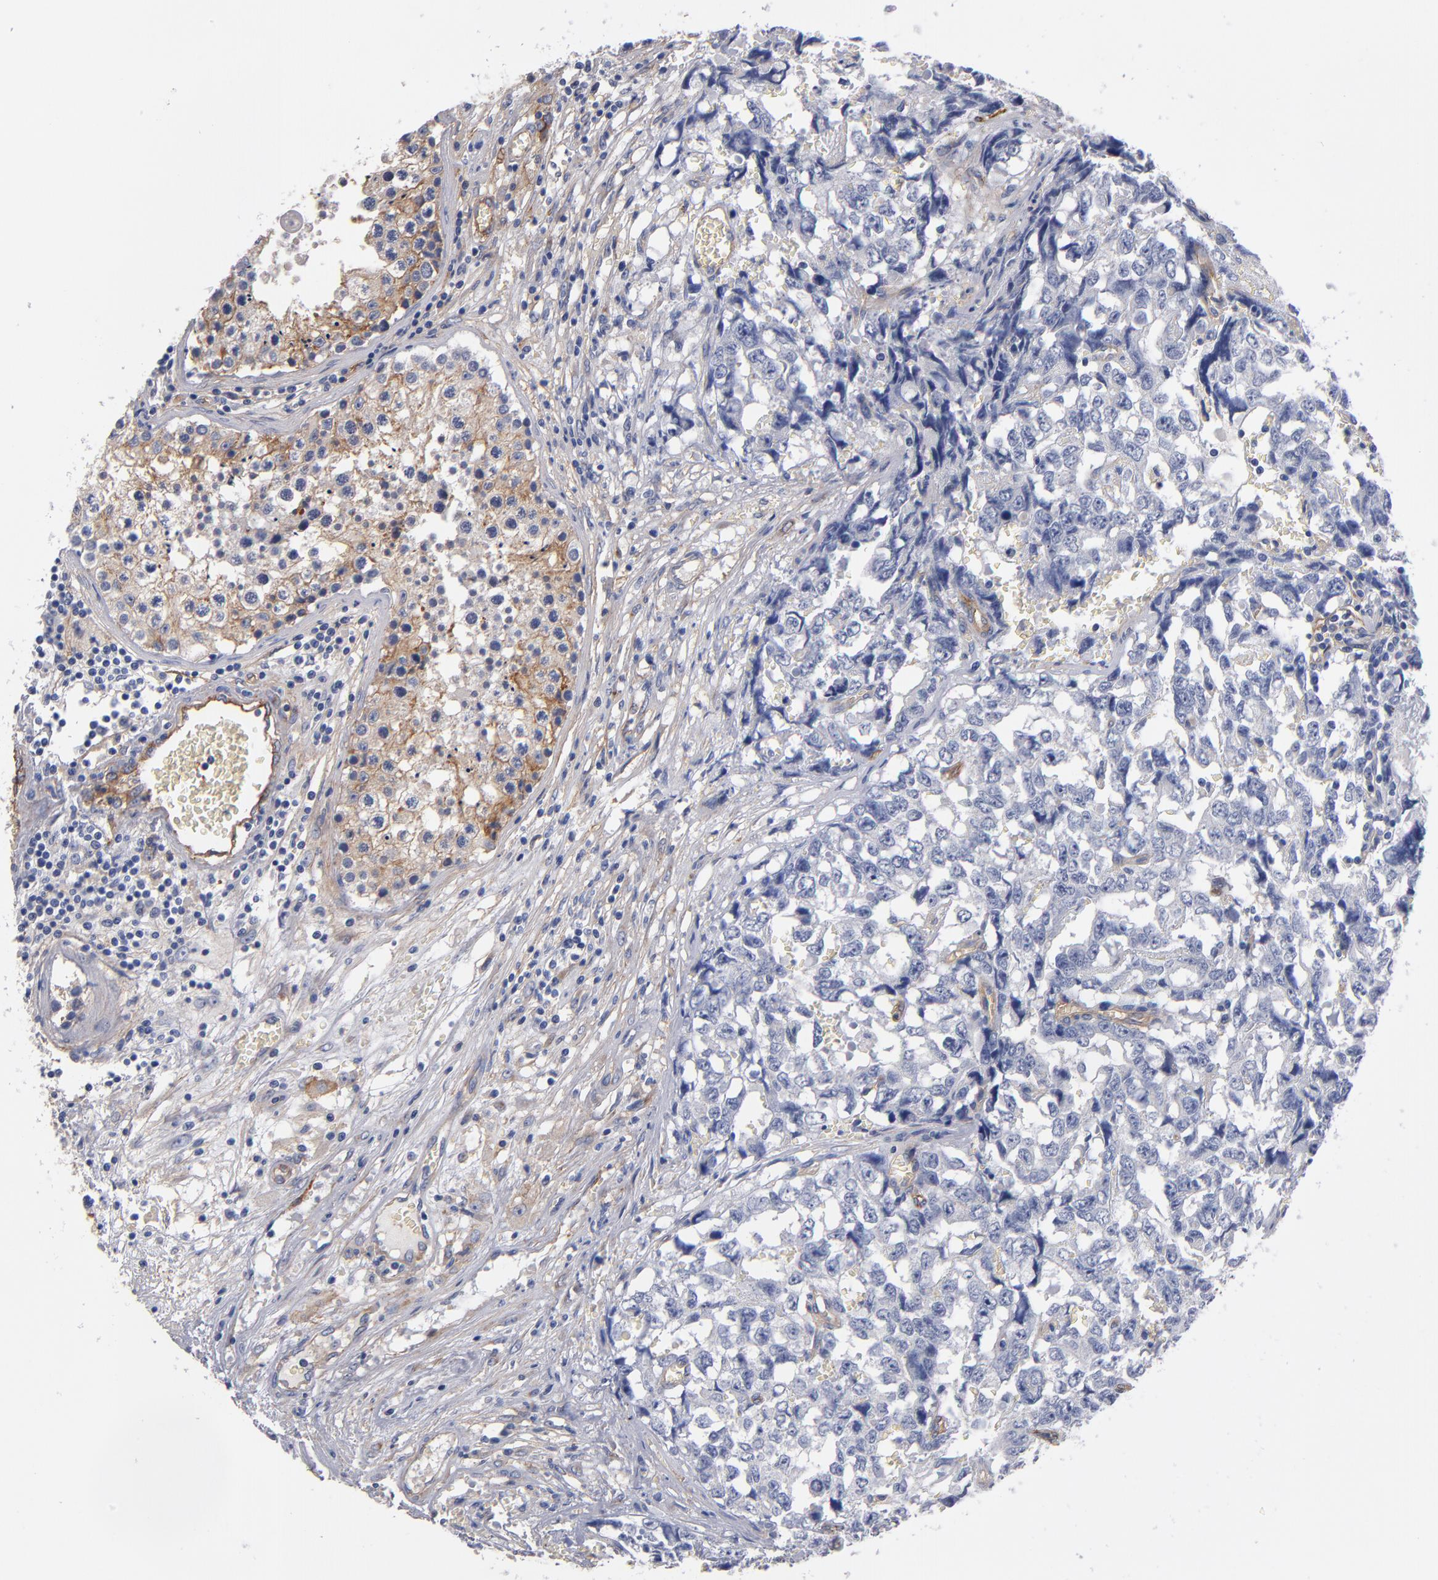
{"staining": {"intensity": "moderate", "quantity": "<25%", "location": "cytoplasmic/membranous"}, "tissue": "testis cancer", "cell_type": "Tumor cells", "image_type": "cancer", "snomed": [{"axis": "morphology", "description": "Carcinoma, Embryonal, NOS"}, {"axis": "topography", "description": "Testis"}], "caption": "Brown immunohistochemical staining in testis cancer (embryonal carcinoma) shows moderate cytoplasmic/membranous expression in approximately <25% of tumor cells. The staining is performed using DAB (3,3'-diaminobenzidine) brown chromogen to label protein expression. The nuclei are counter-stained blue using hematoxylin.", "gene": "PLSCR4", "patient": {"sex": "male", "age": 31}}